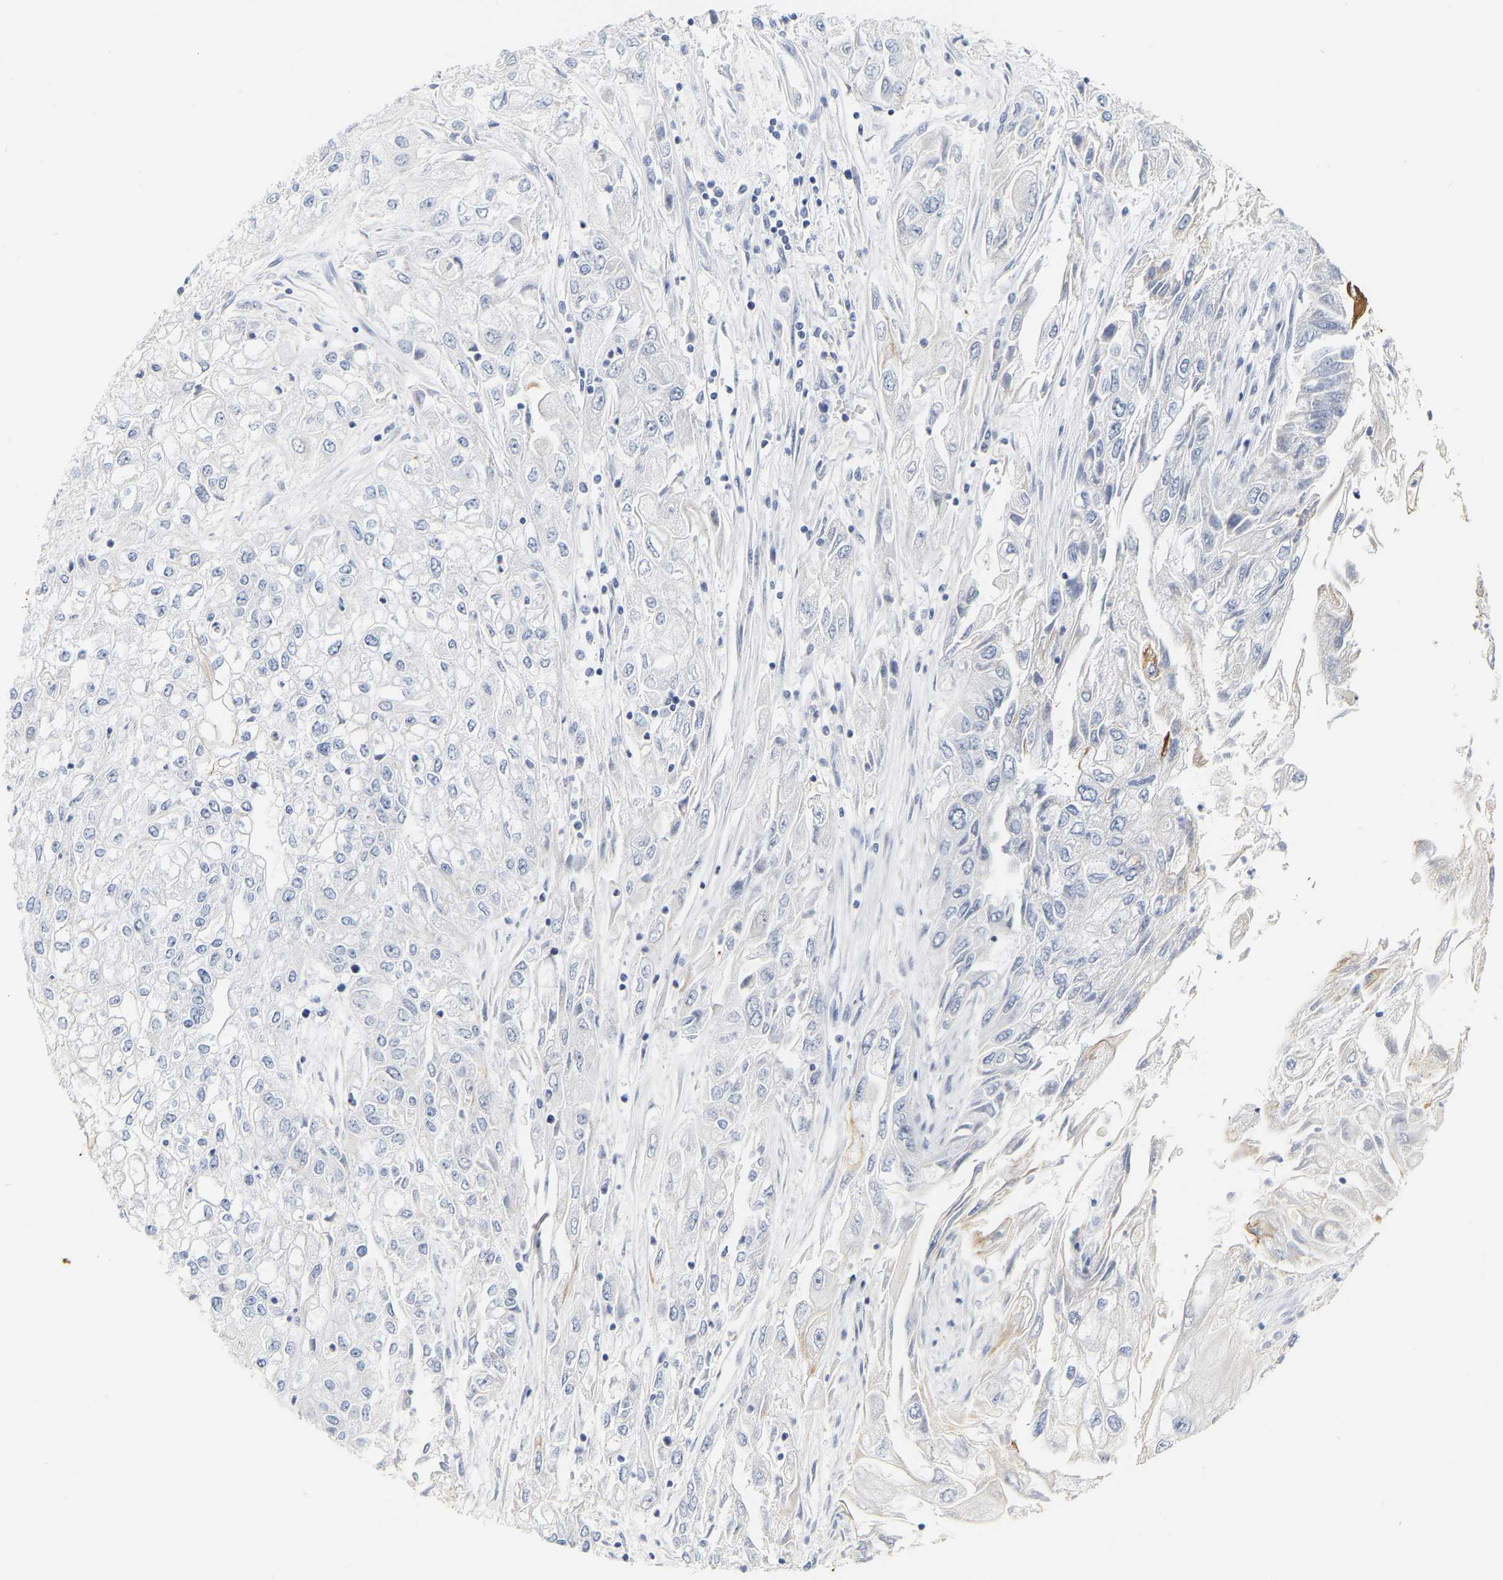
{"staining": {"intensity": "negative", "quantity": "none", "location": "none"}, "tissue": "endometrial cancer", "cell_type": "Tumor cells", "image_type": "cancer", "snomed": [{"axis": "morphology", "description": "Adenocarcinoma, NOS"}, {"axis": "topography", "description": "Endometrium"}], "caption": "Tumor cells show no significant protein positivity in endometrial cancer. Brightfield microscopy of IHC stained with DAB (3,3'-diaminobenzidine) (brown) and hematoxylin (blue), captured at high magnification.", "gene": "KRT76", "patient": {"sex": "female", "age": 49}}